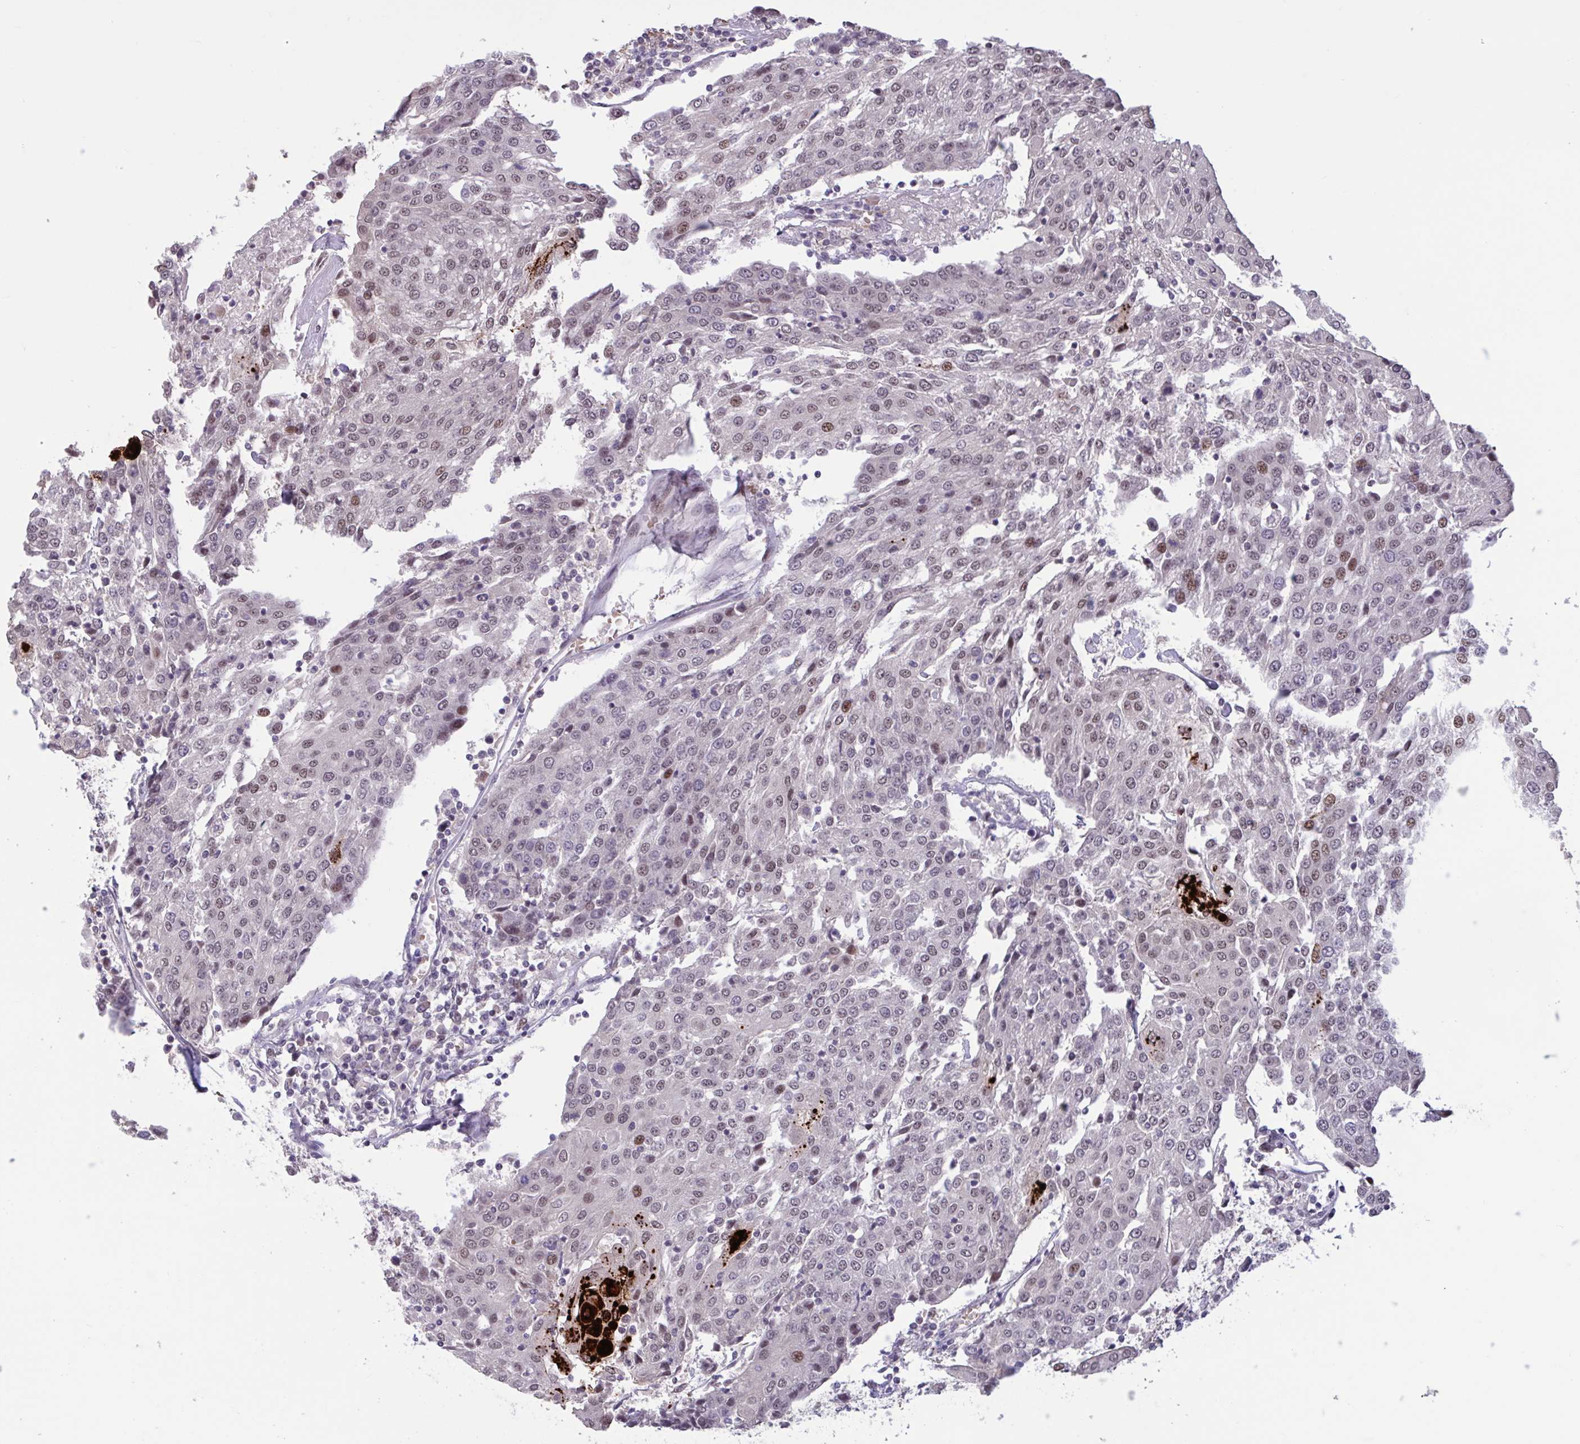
{"staining": {"intensity": "weak", "quantity": "25%-75%", "location": "nuclear"}, "tissue": "urothelial cancer", "cell_type": "Tumor cells", "image_type": "cancer", "snomed": [{"axis": "morphology", "description": "Urothelial carcinoma, High grade"}, {"axis": "topography", "description": "Urinary bladder"}], "caption": "Protein staining of high-grade urothelial carcinoma tissue exhibits weak nuclear expression in approximately 25%-75% of tumor cells.", "gene": "ZNF414", "patient": {"sex": "female", "age": 85}}